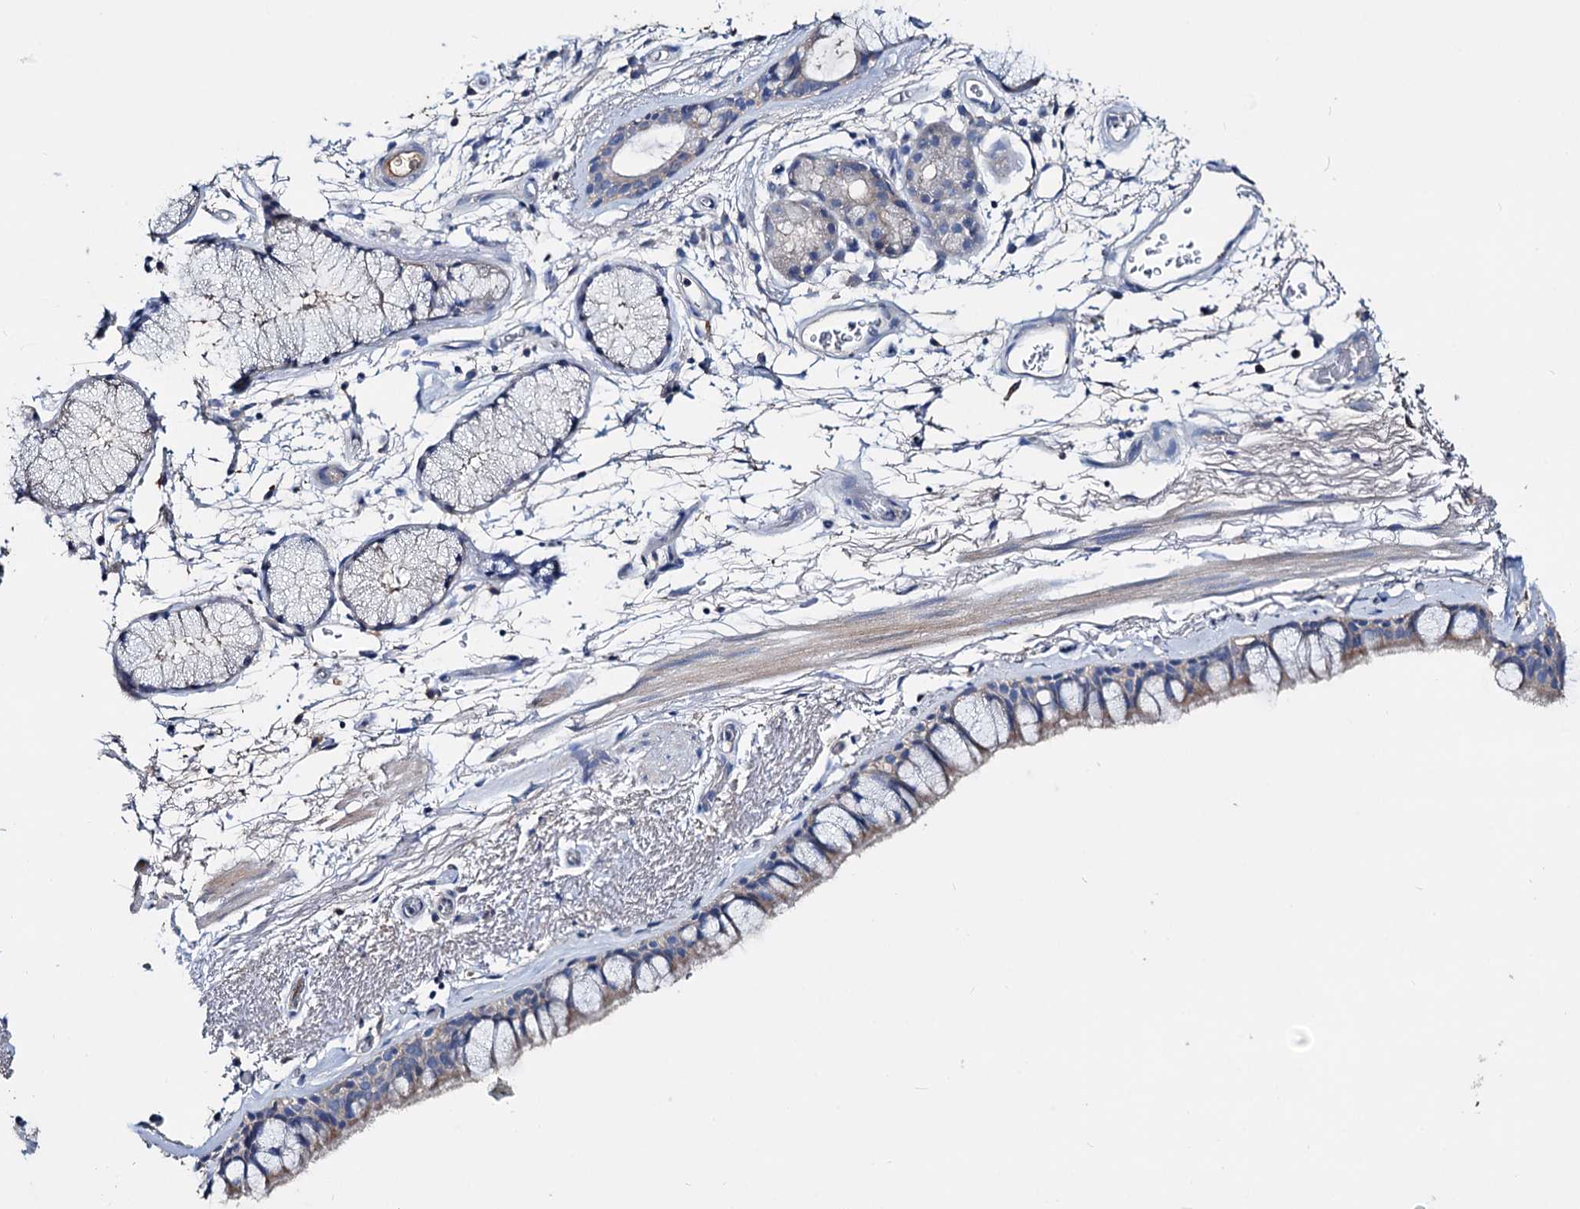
{"staining": {"intensity": "weak", "quantity": ">75%", "location": "cytoplasmic/membranous"}, "tissue": "bronchus", "cell_type": "Respiratory epithelial cells", "image_type": "normal", "snomed": [{"axis": "morphology", "description": "Normal tissue, NOS"}, {"axis": "topography", "description": "Bronchus"}], "caption": "Bronchus stained with IHC reveals weak cytoplasmic/membranous positivity in approximately >75% of respiratory epithelial cells.", "gene": "ACY3", "patient": {"sex": "male", "age": 65}}